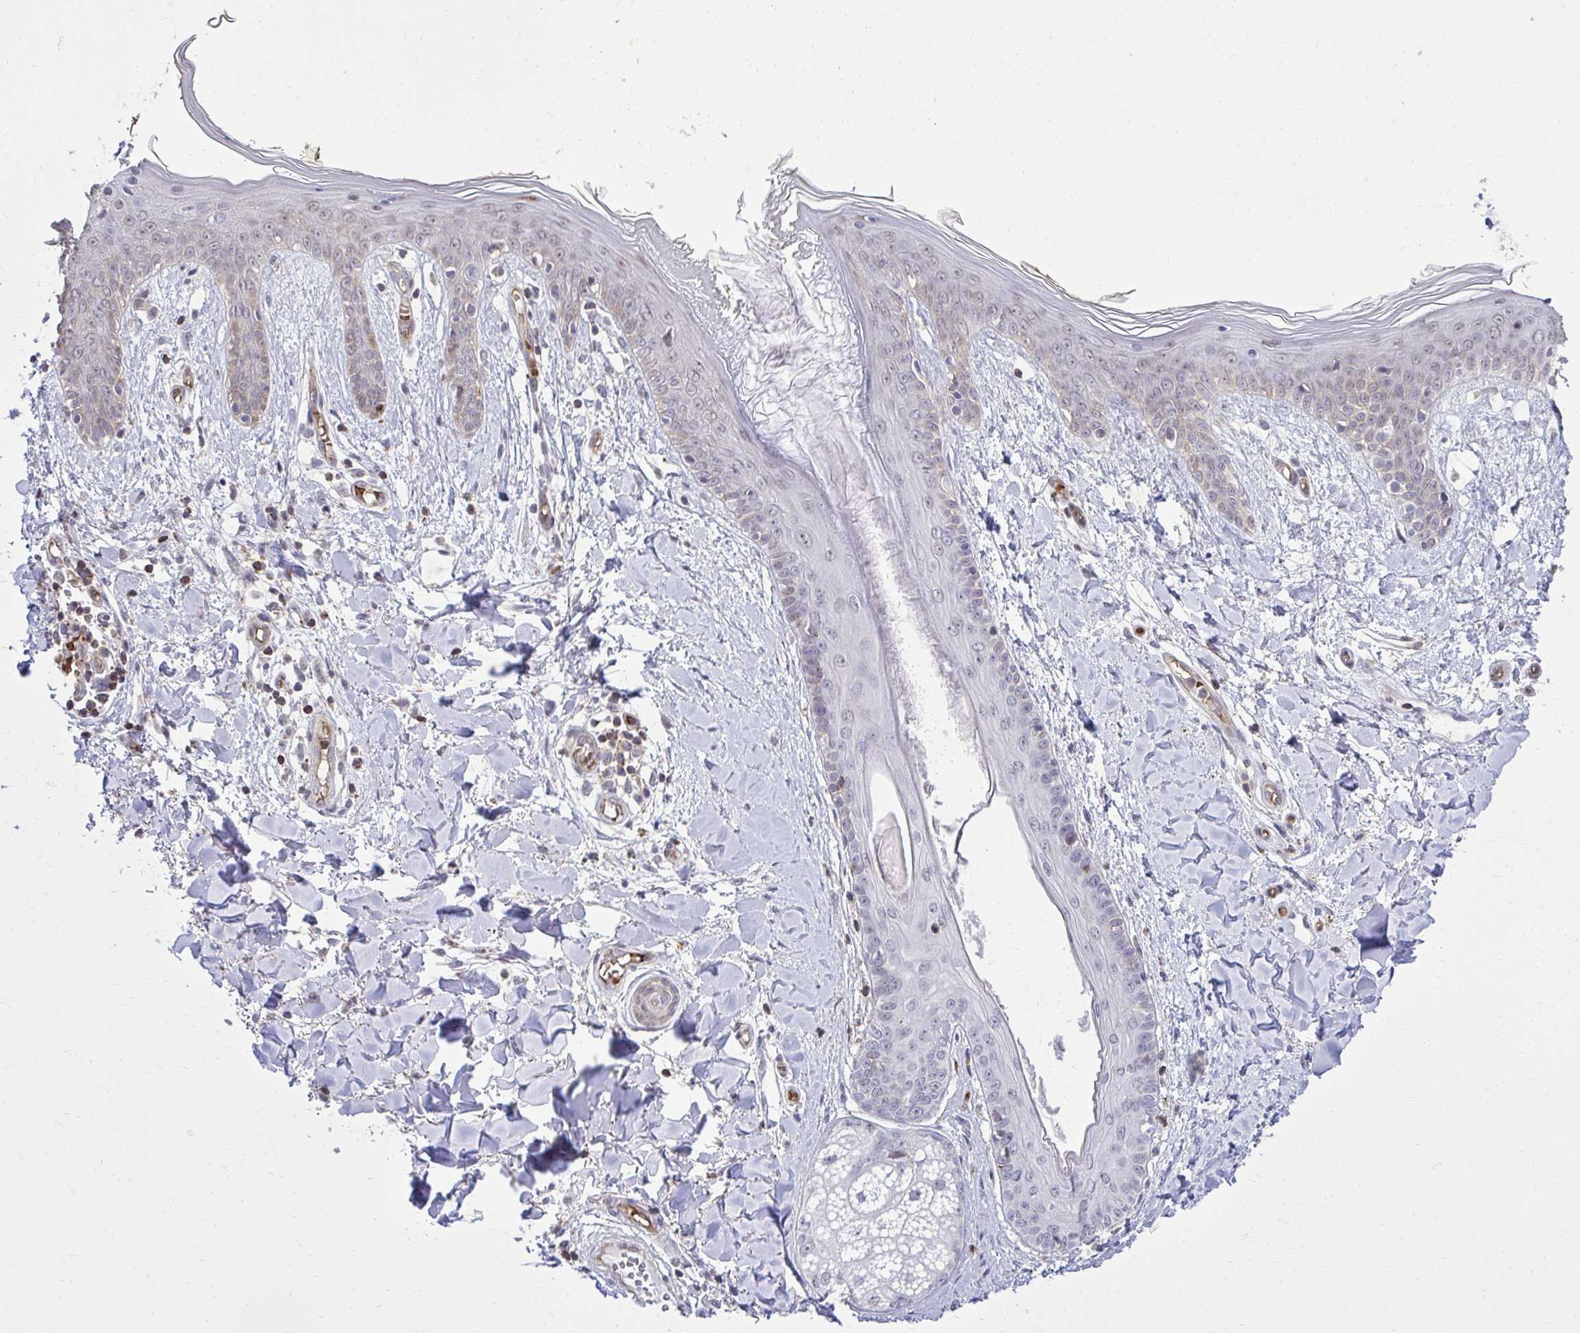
{"staining": {"intensity": "negative", "quantity": "none", "location": "none"}, "tissue": "skin", "cell_type": "Fibroblasts", "image_type": "normal", "snomed": [{"axis": "morphology", "description": "Normal tissue, NOS"}, {"axis": "topography", "description": "Skin"}], "caption": "A high-resolution histopathology image shows immunohistochemistry staining of normal skin, which displays no significant staining in fibroblasts. (DAB (3,3'-diaminobenzidine) IHC with hematoxylin counter stain).", "gene": "FOXN3", "patient": {"sex": "female", "age": 34}}